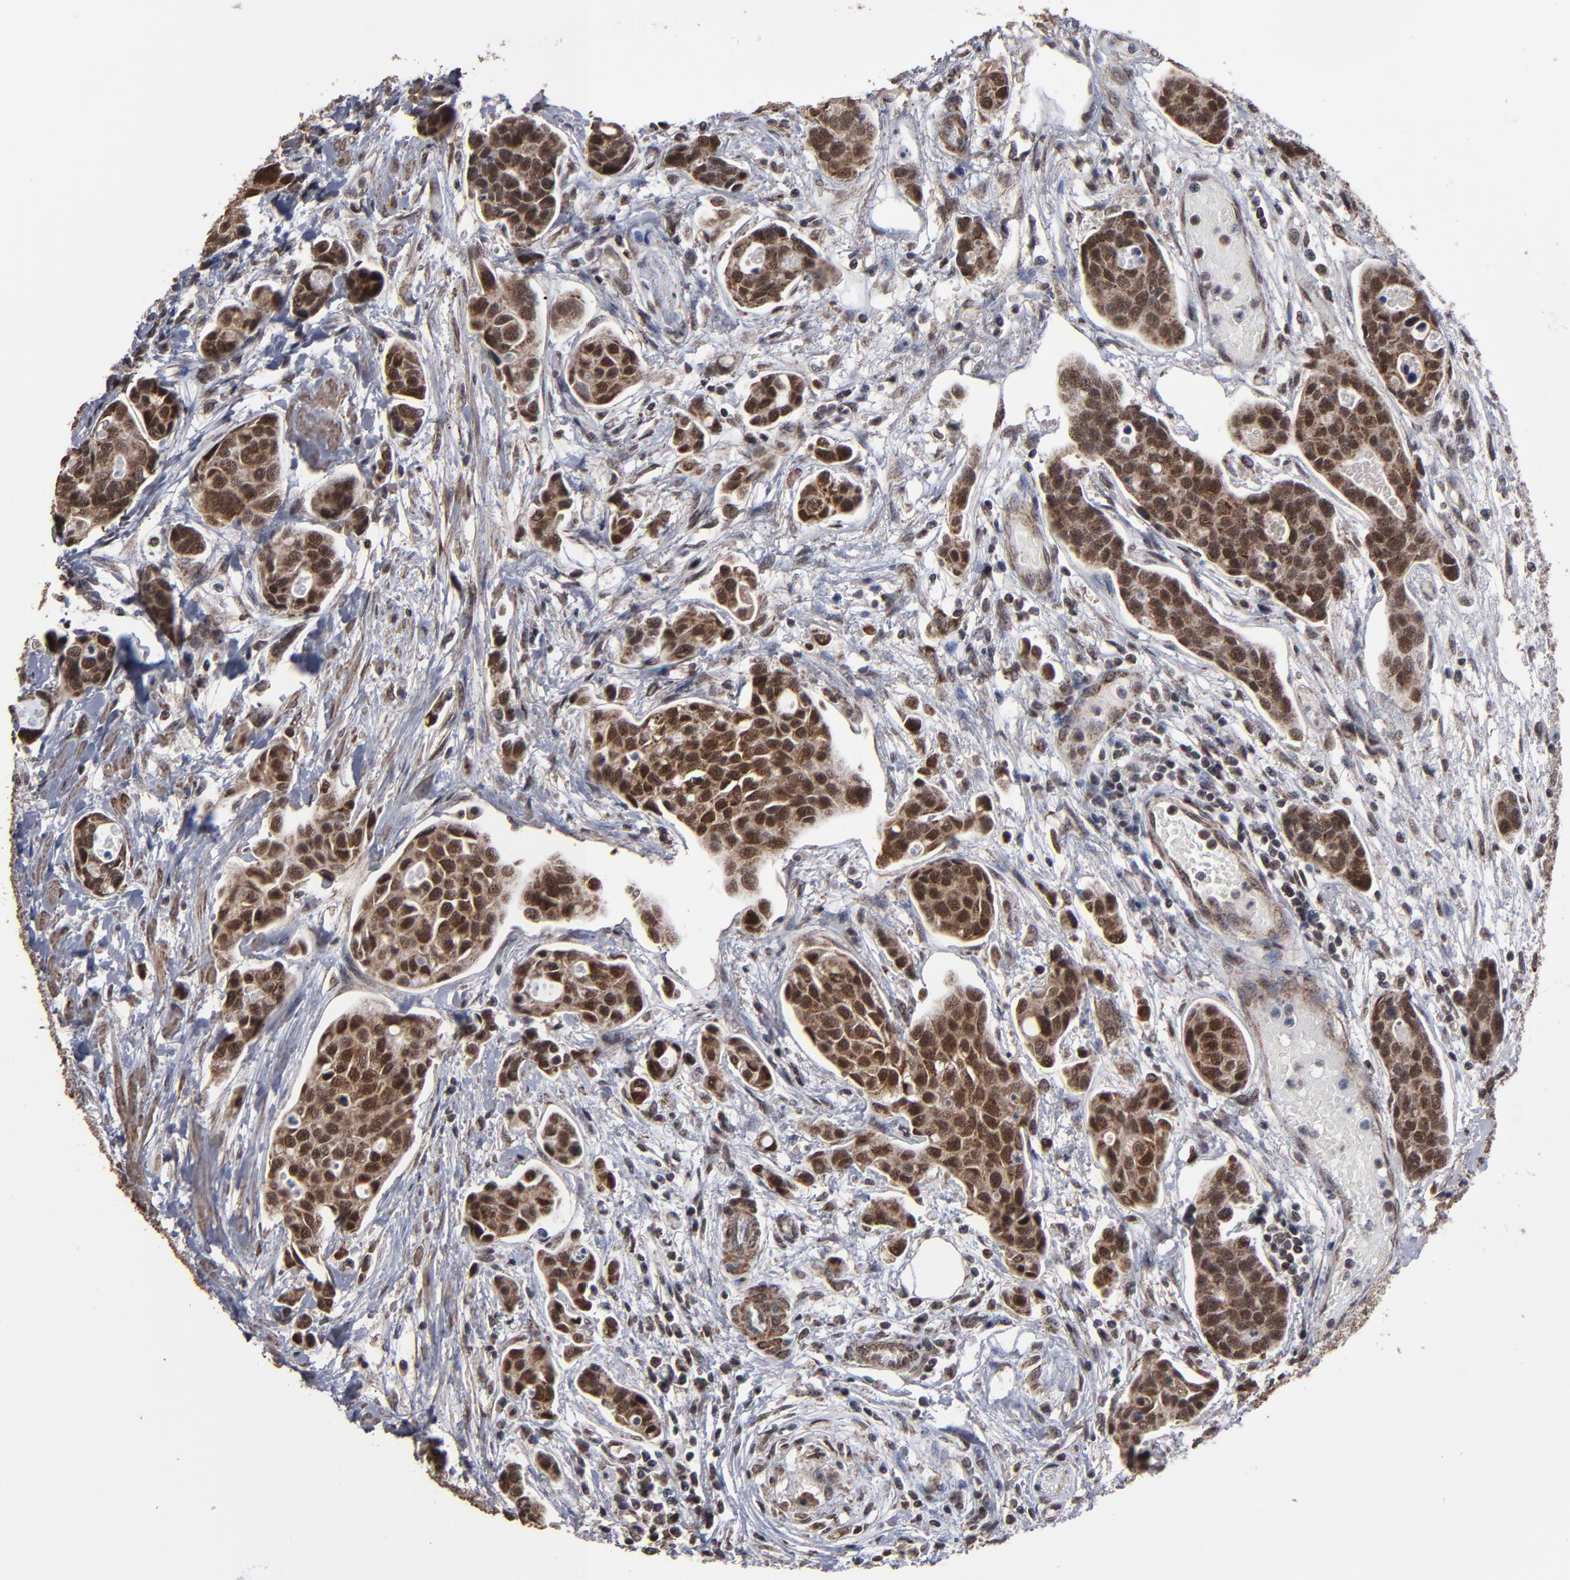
{"staining": {"intensity": "strong", "quantity": ">75%", "location": "cytoplasmic/membranous,nuclear"}, "tissue": "urothelial cancer", "cell_type": "Tumor cells", "image_type": "cancer", "snomed": [{"axis": "morphology", "description": "Urothelial carcinoma, High grade"}, {"axis": "topography", "description": "Urinary bladder"}], "caption": "The image demonstrates staining of urothelial cancer, revealing strong cytoplasmic/membranous and nuclear protein positivity (brown color) within tumor cells. (DAB (3,3'-diaminobenzidine) IHC, brown staining for protein, blue staining for nuclei).", "gene": "BNIP3", "patient": {"sex": "male", "age": 78}}